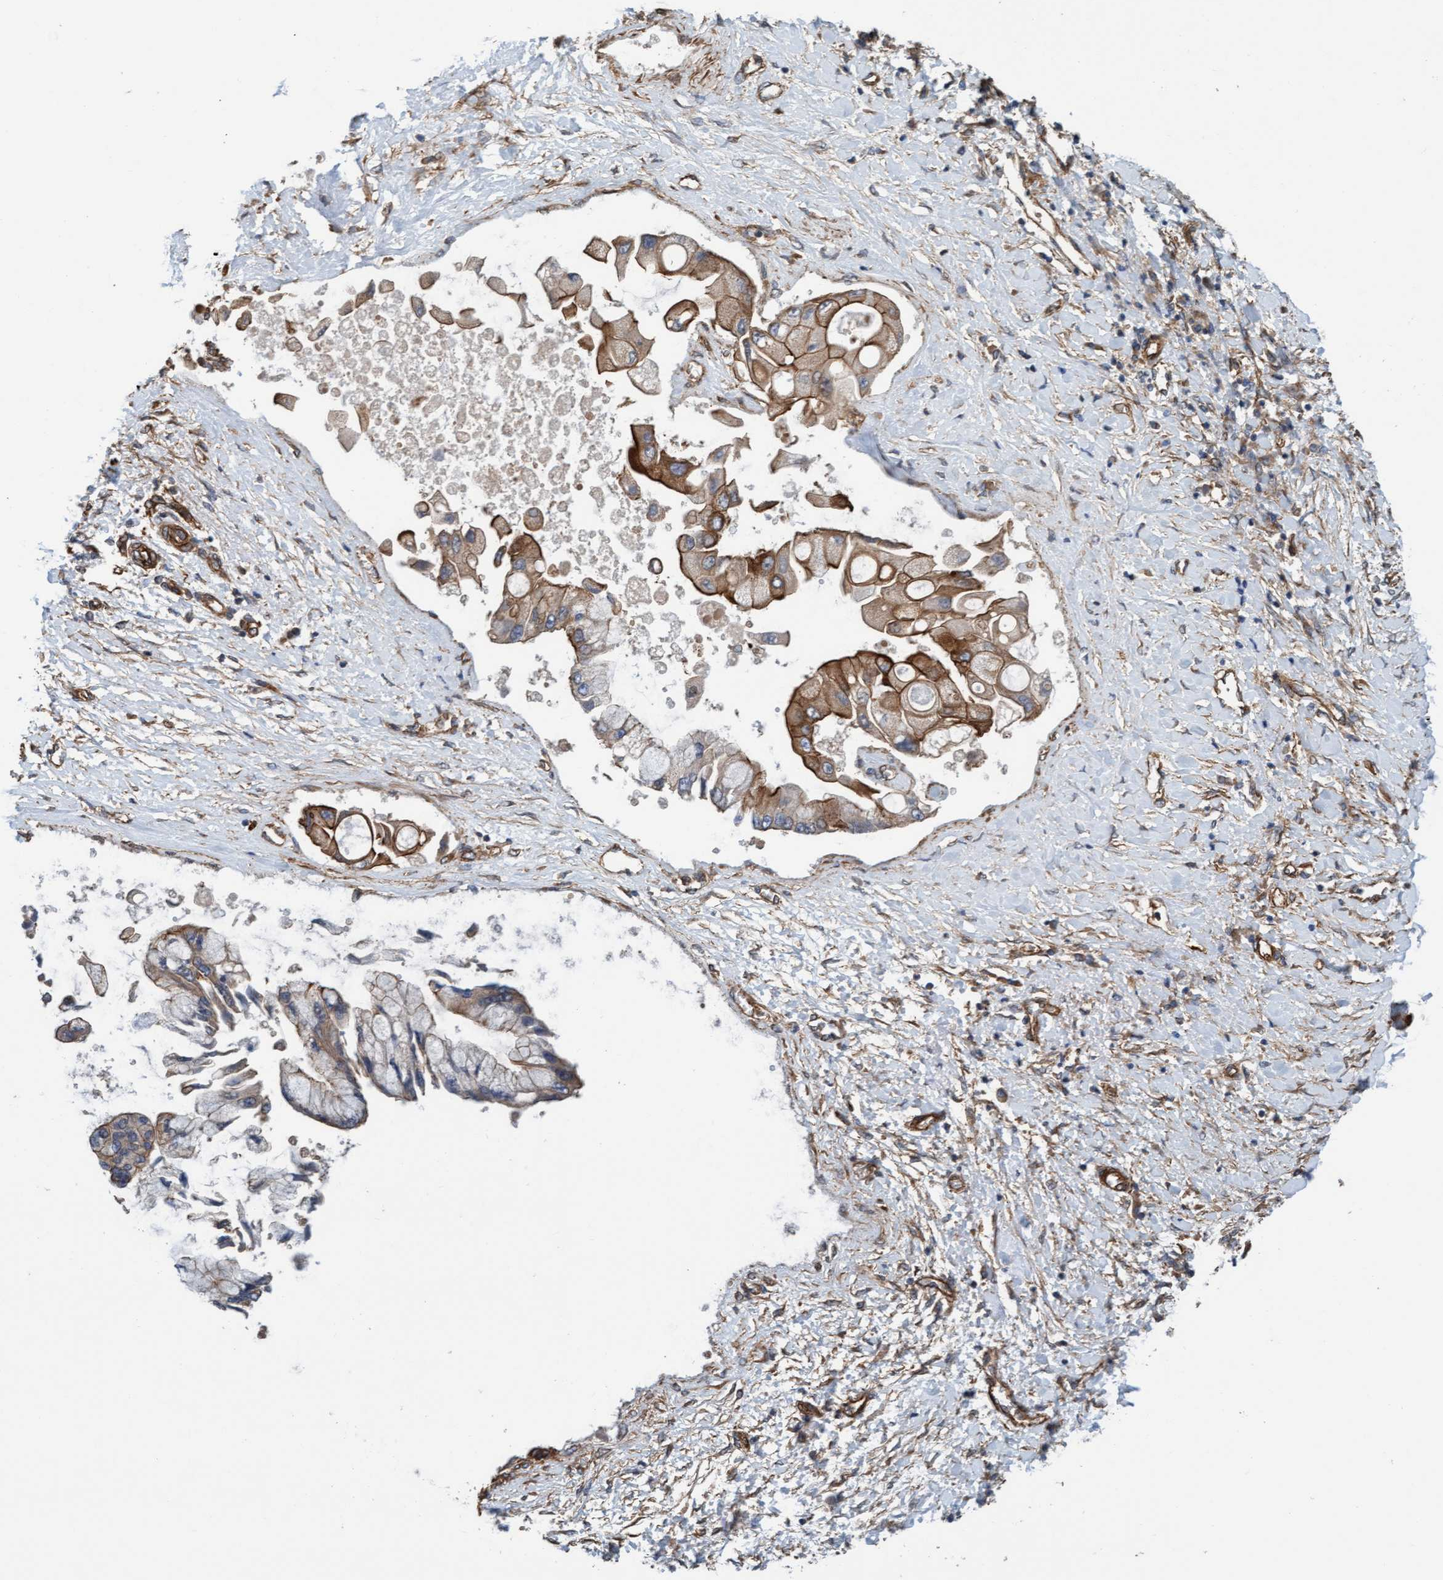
{"staining": {"intensity": "moderate", "quantity": ">75%", "location": "cytoplasmic/membranous"}, "tissue": "liver cancer", "cell_type": "Tumor cells", "image_type": "cancer", "snomed": [{"axis": "morphology", "description": "Cholangiocarcinoma"}, {"axis": "topography", "description": "Liver"}], "caption": "A medium amount of moderate cytoplasmic/membranous expression is seen in about >75% of tumor cells in liver cancer (cholangiocarcinoma) tissue.", "gene": "STXBP4", "patient": {"sex": "male", "age": 50}}